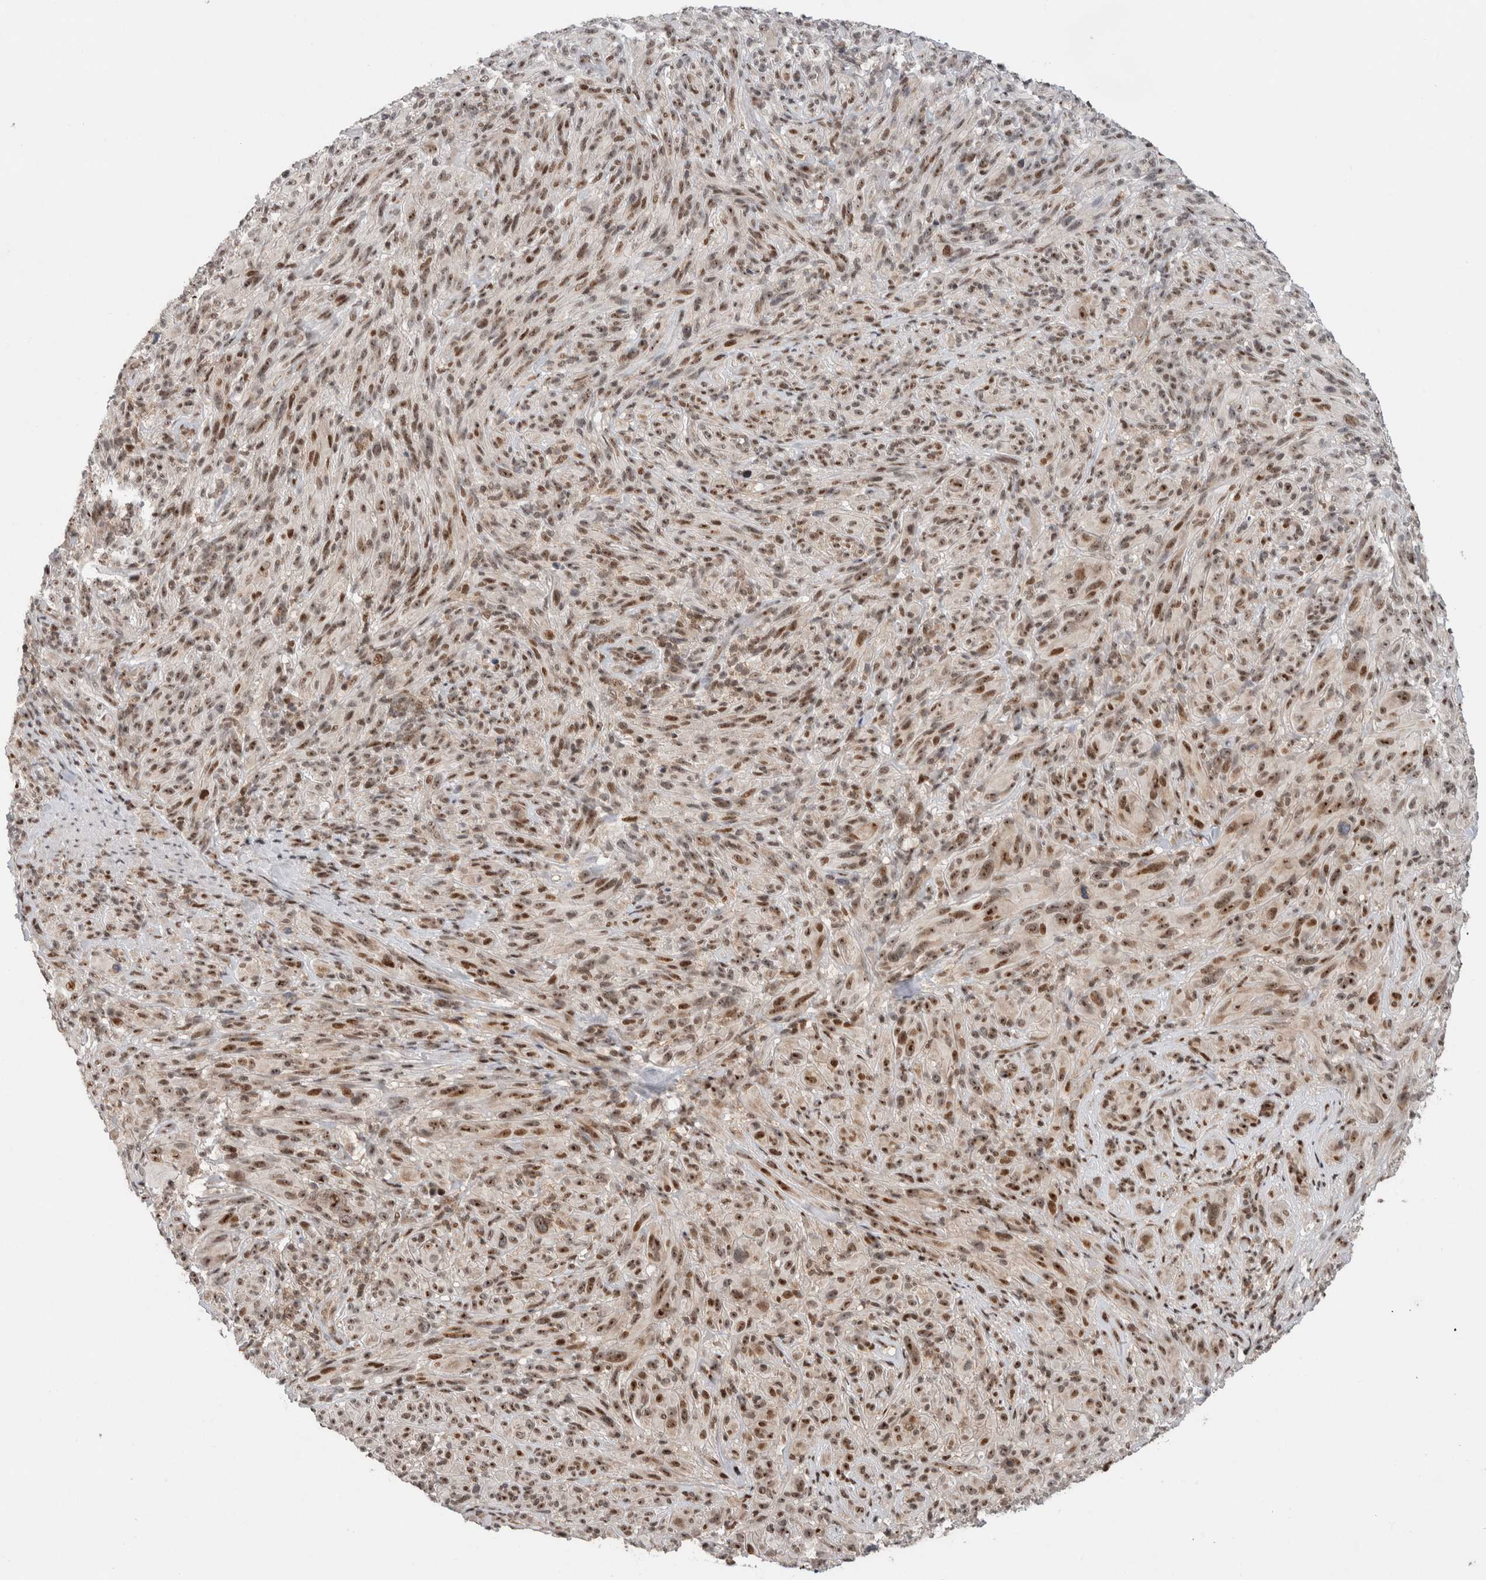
{"staining": {"intensity": "moderate", "quantity": ">75%", "location": "nuclear"}, "tissue": "melanoma", "cell_type": "Tumor cells", "image_type": "cancer", "snomed": [{"axis": "morphology", "description": "Malignant melanoma, NOS"}, {"axis": "topography", "description": "Skin of head"}], "caption": "Melanoma tissue reveals moderate nuclear expression in approximately >75% of tumor cells (IHC, brightfield microscopy, high magnification).", "gene": "ZNF521", "patient": {"sex": "male", "age": 96}}